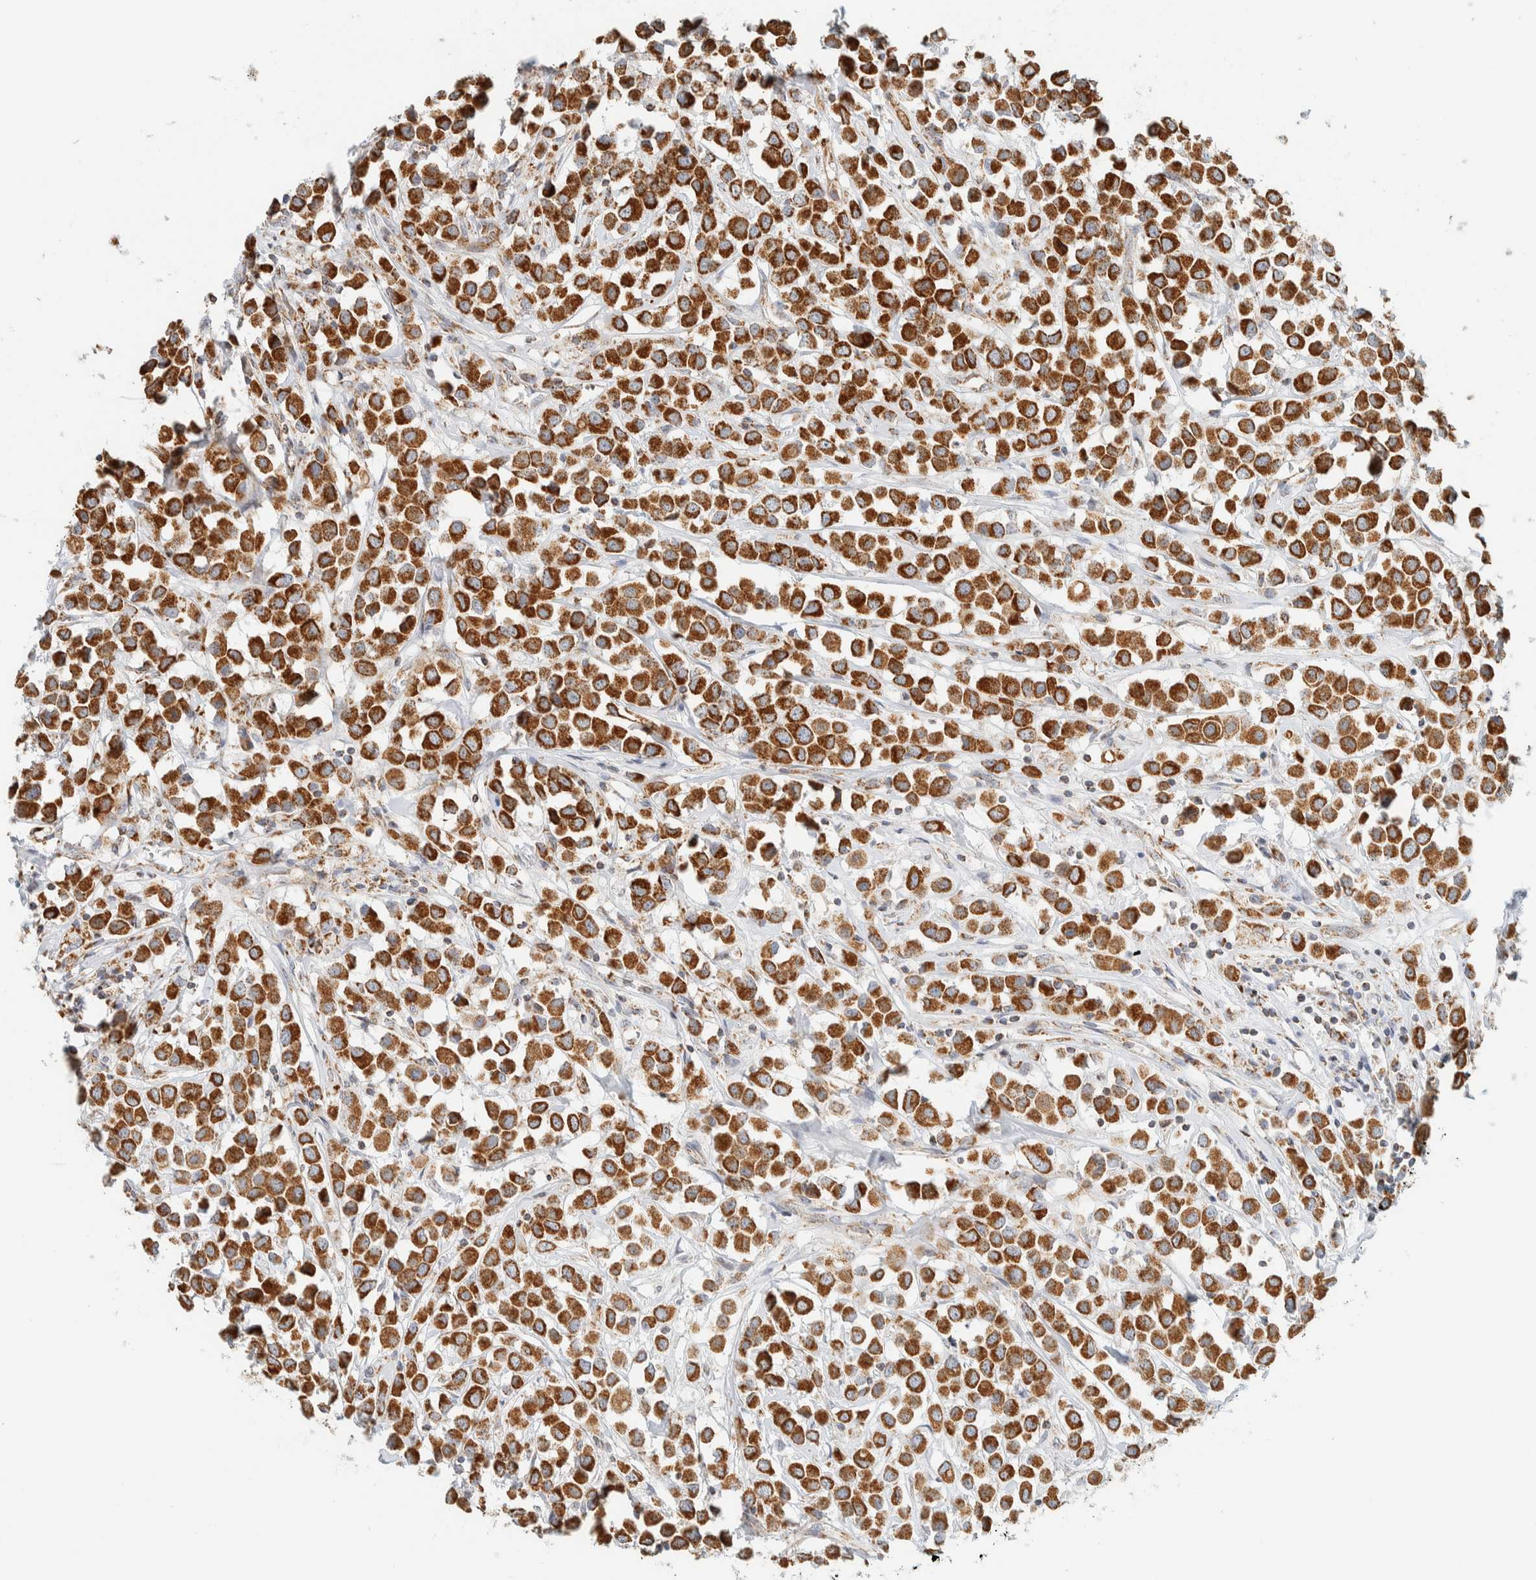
{"staining": {"intensity": "strong", "quantity": ">75%", "location": "cytoplasmic/membranous"}, "tissue": "breast cancer", "cell_type": "Tumor cells", "image_type": "cancer", "snomed": [{"axis": "morphology", "description": "Duct carcinoma"}, {"axis": "topography", "description": "Breast"}], "caption": "This histopathology image displays immunohistochemistry (IHC) staining of breast cancer (invasive ductal carcinoma), with high strong cytoplasmic/membranous staining in about >75% of tumor cells.", "gene": "KIFAP3", "patient": {"sex": "female", "age": 61}}